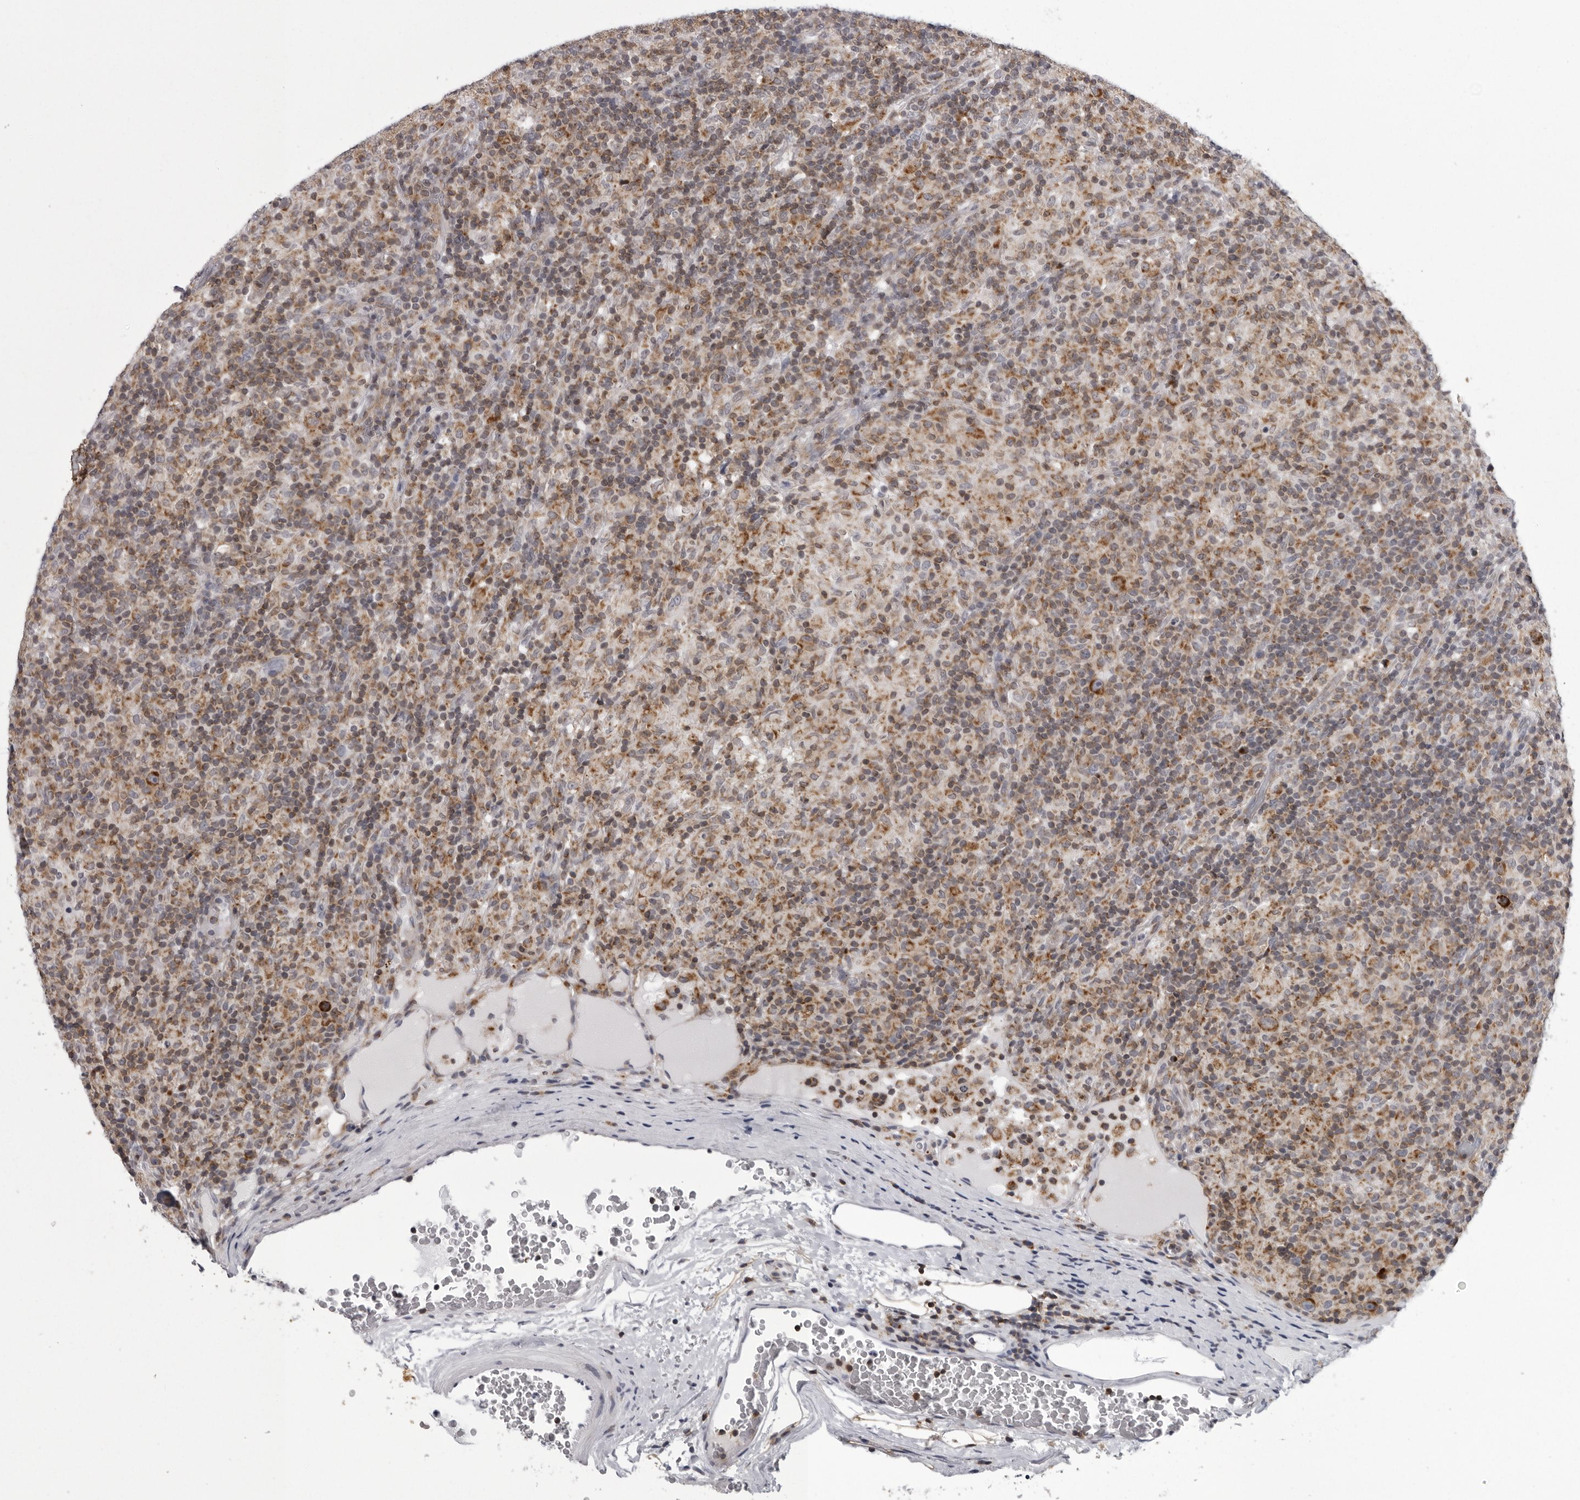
{"staining": {"intensity": "strong", "quantity": "25%-75%", "location": "cytoplasmic/membranous"}, "tissue": "lymphoma", "cell_type": "Tumor cells", "image_type": "cancer", "snomed": [{"axis": "morphology", "description": "Hodgkin's disease, NOS"}, {"axis": "topography", "description": "Lymph node"}], "caption": "A brown stain shows strong cytoplasmic/membranous staining of a protein in Hodgkin's disease tumor cells. (Brightfield microscopy of DAB IHC at high magnification).", "gene": "CPT2", "patient": {"sex": "male", "age": 70}}